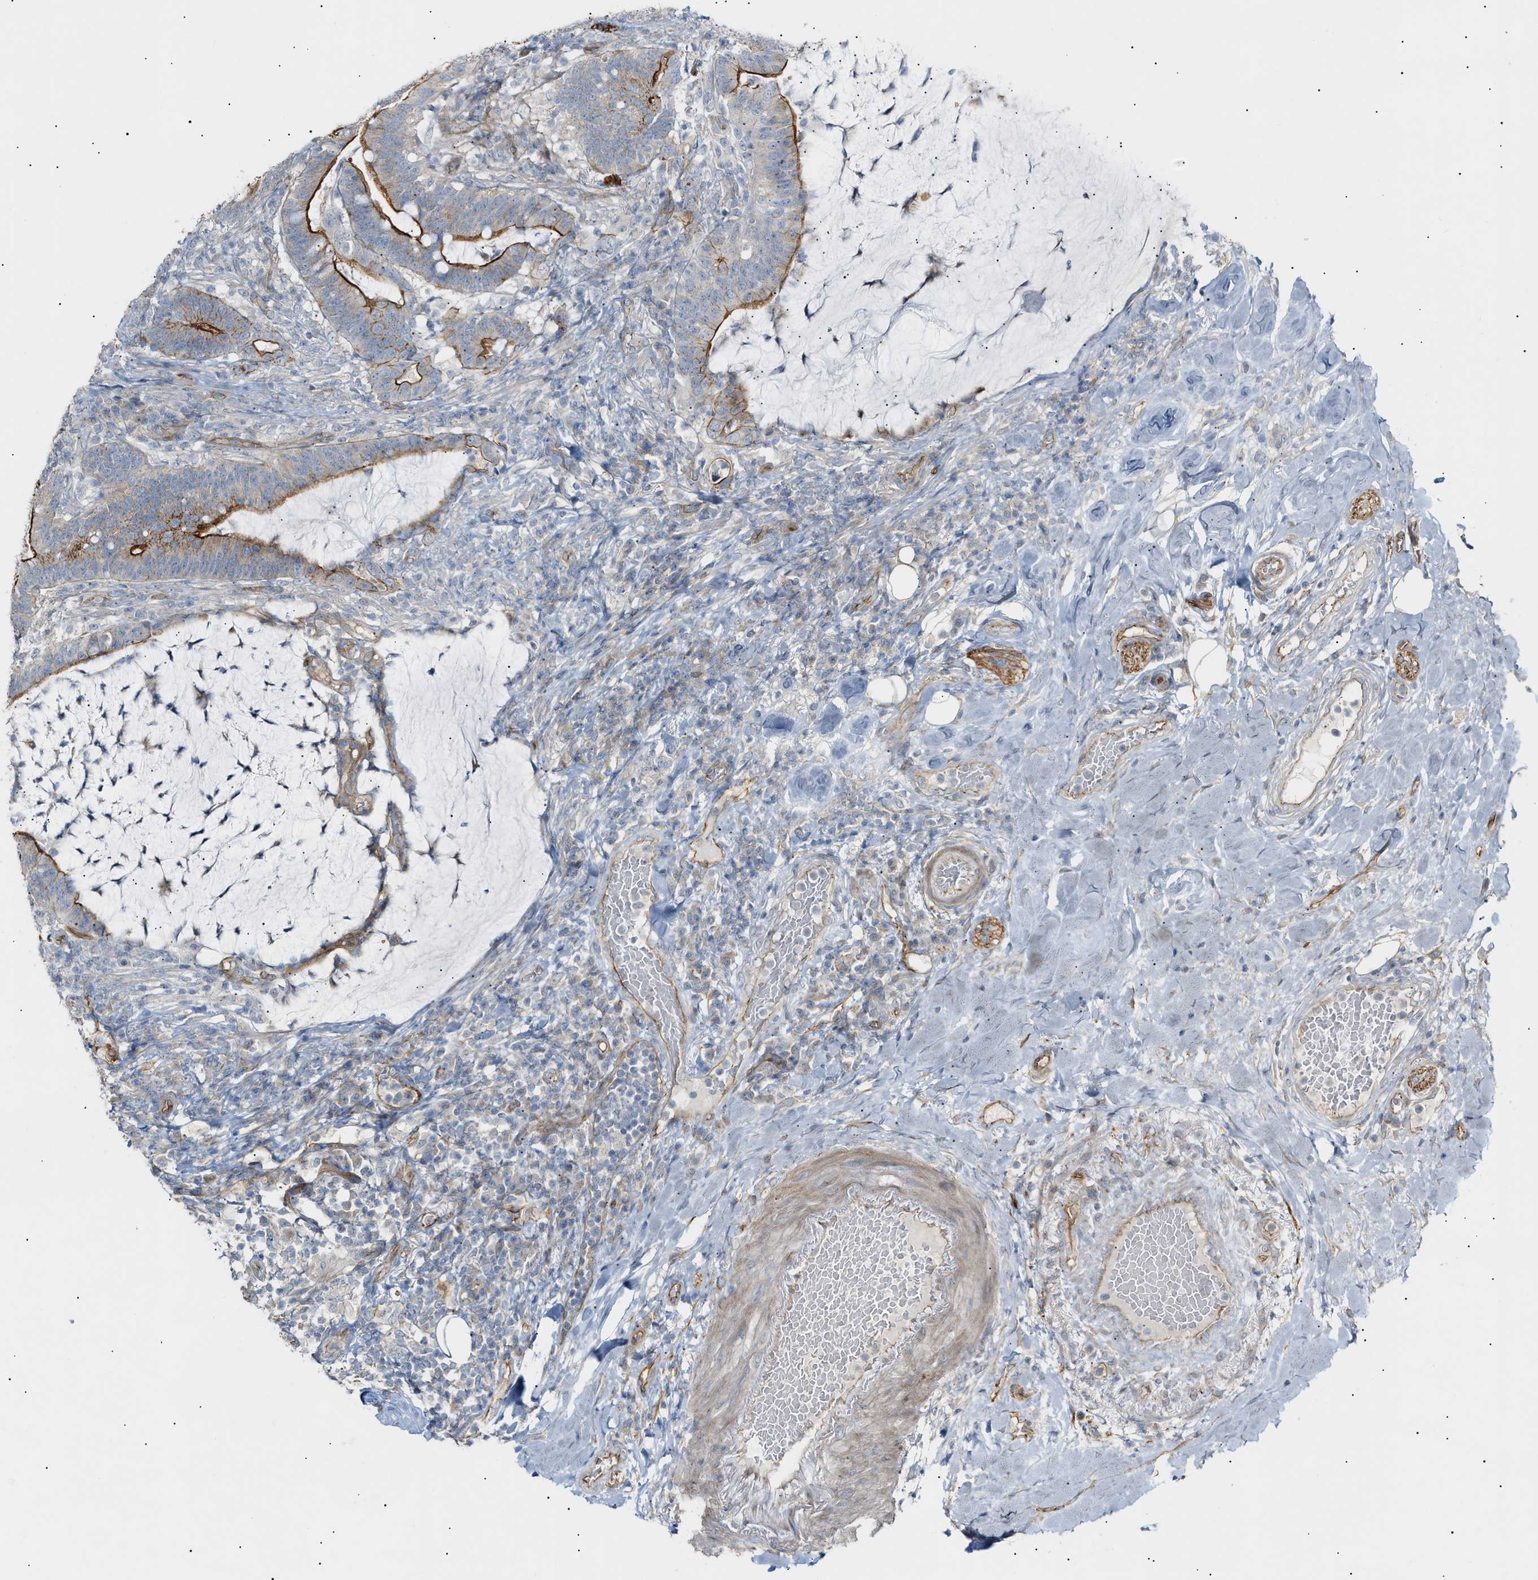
{"staining": {"intensity": "strong", "quantity": "25%-75%", "location": "cytoplasmic/membranous"}, "tissue": "colorectal cancer", "cell_type": "Tumor cells", "image_type": "cancer", "snomed": [{"axis": "morphology", "description": "Normal tissue, NOS"}, {"axis": "morphology", "description": "Adenocarcinoma, NOS"}, {"axis": "topography", "description": "Colon"}], "caption": "Immunohistochemistry micrograph of neoplastic tissue: human colorectal cancer (adenocarcinoma) stained using IHC shows high levels of strong protein expression localized specifically in the cytoplasmic/membranous of tumor cells, appearing as a cytoplasmic/membranous brown color.", "gene": "ZFHX2", "patient": {"sex": "female", "age": 66}}